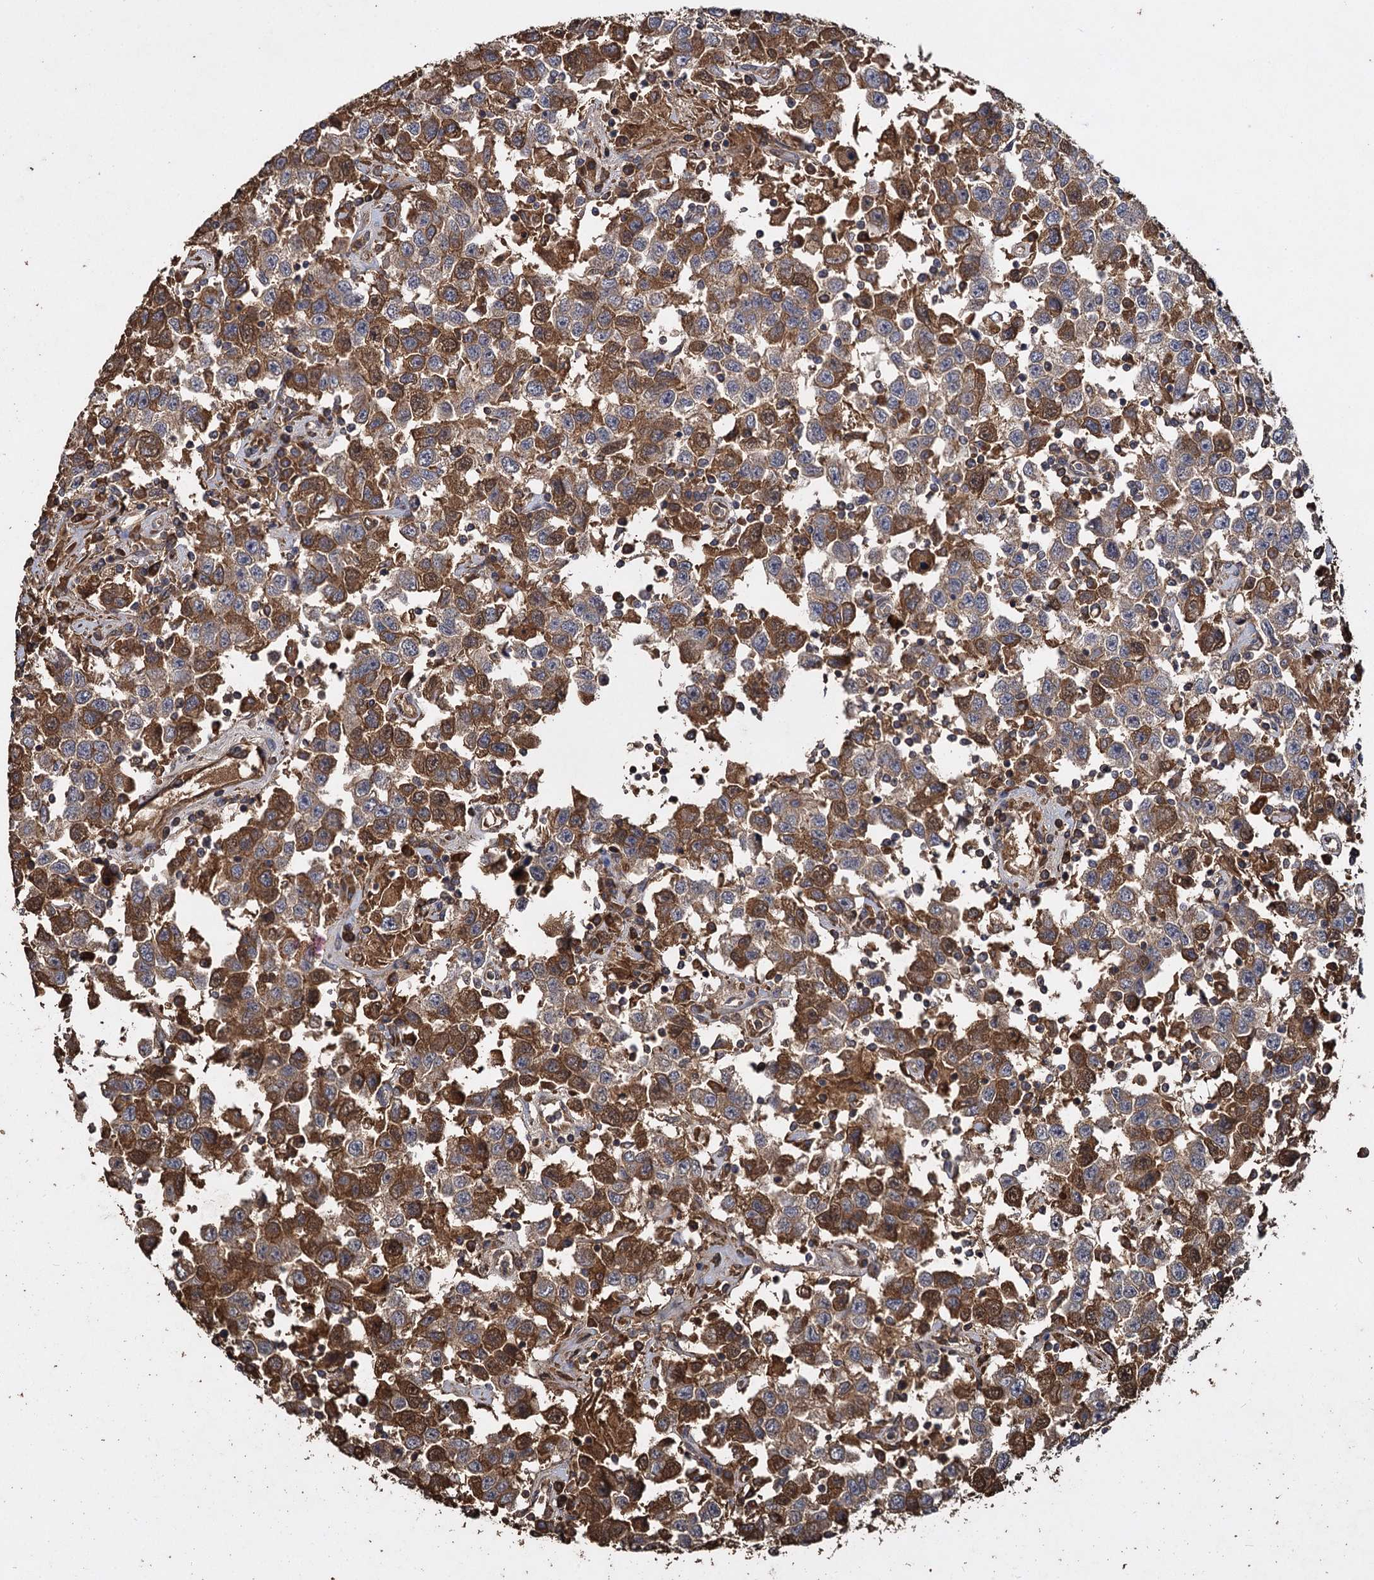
{"staining": {"intensity": "strong", "quantity": ">75%", "location": "cytoplasmic/membranous"}, "tissue": "testis cancer", "cell_type": "Tumor cells", "image_type": "cancer", "snomed": [{"axis": "morphology", "description": "Seminoma, NOS"}, {"axis": "topography", "description": "Testis"}], "caption": "DAB (3,3'-diaminobenzidine) immunohistochemical staining of testis cancer displays strong cytoplasmic/membranous protein positivity in approximately >75% of tumor cells. (IHC, brightfield microscopy, high magnification).", "gene": "GCLC", "patient": {"sex": "male", "age": 41}}